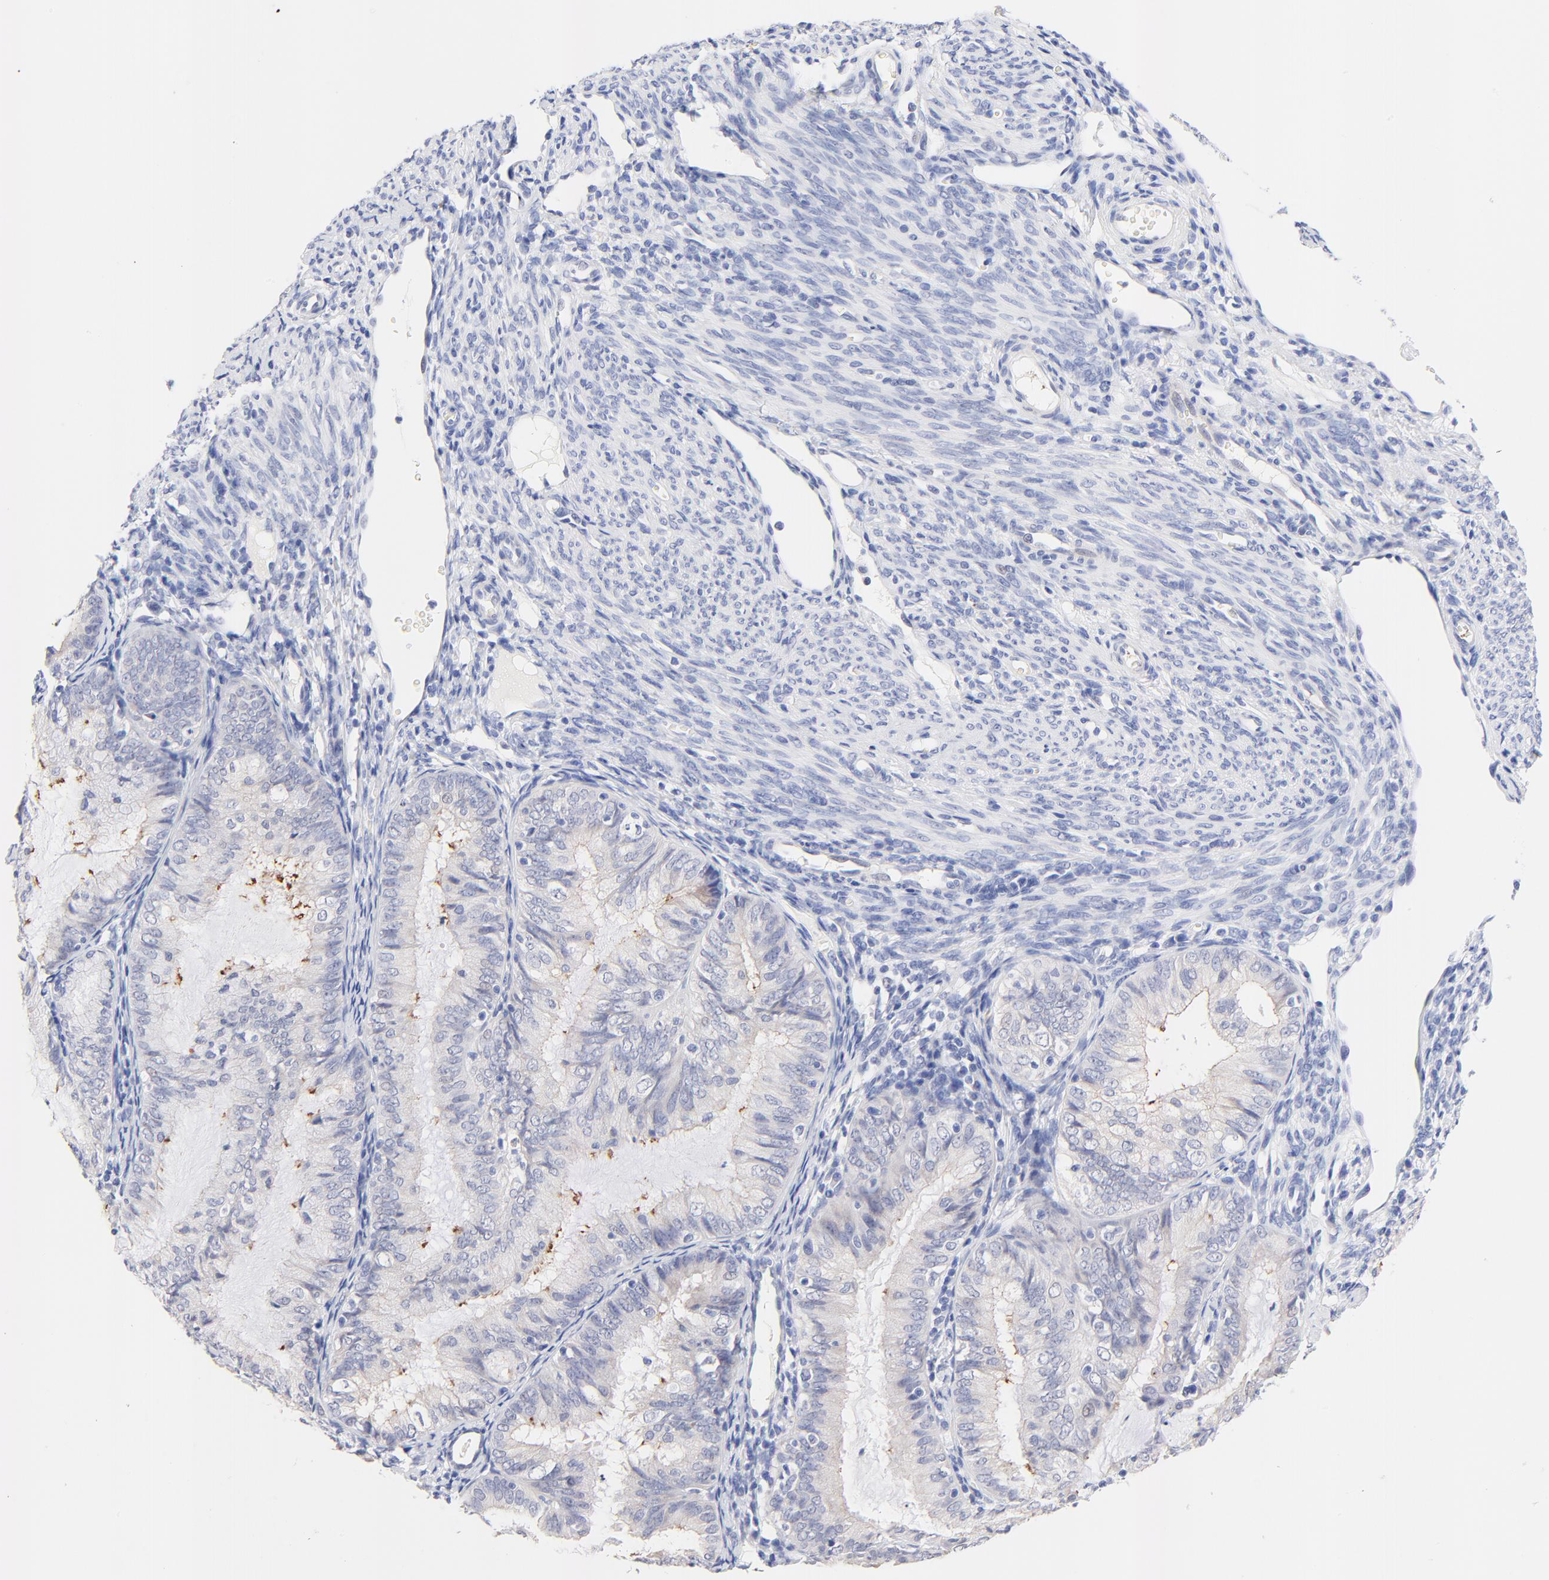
{"staining": {"intensity": "negative", "quantity": "none", "location": "none"}, "tissue": "endometrial cancer", "cell_type": "Tumor cells", "image_type": "cancer", "snomed": [{"axis": "morphology", "description": "Adenocarcinoma, NOS"}, {"axis": "topography", "description": "Endometrium"}], "caption": "Human endometrial adenocarcinoma stained for a protein using immunohistochemistry (IHC) exhibits no staining in tumor cells.", "gene": "FAM117B", "patient": {"sex": "female", "age": 66}}